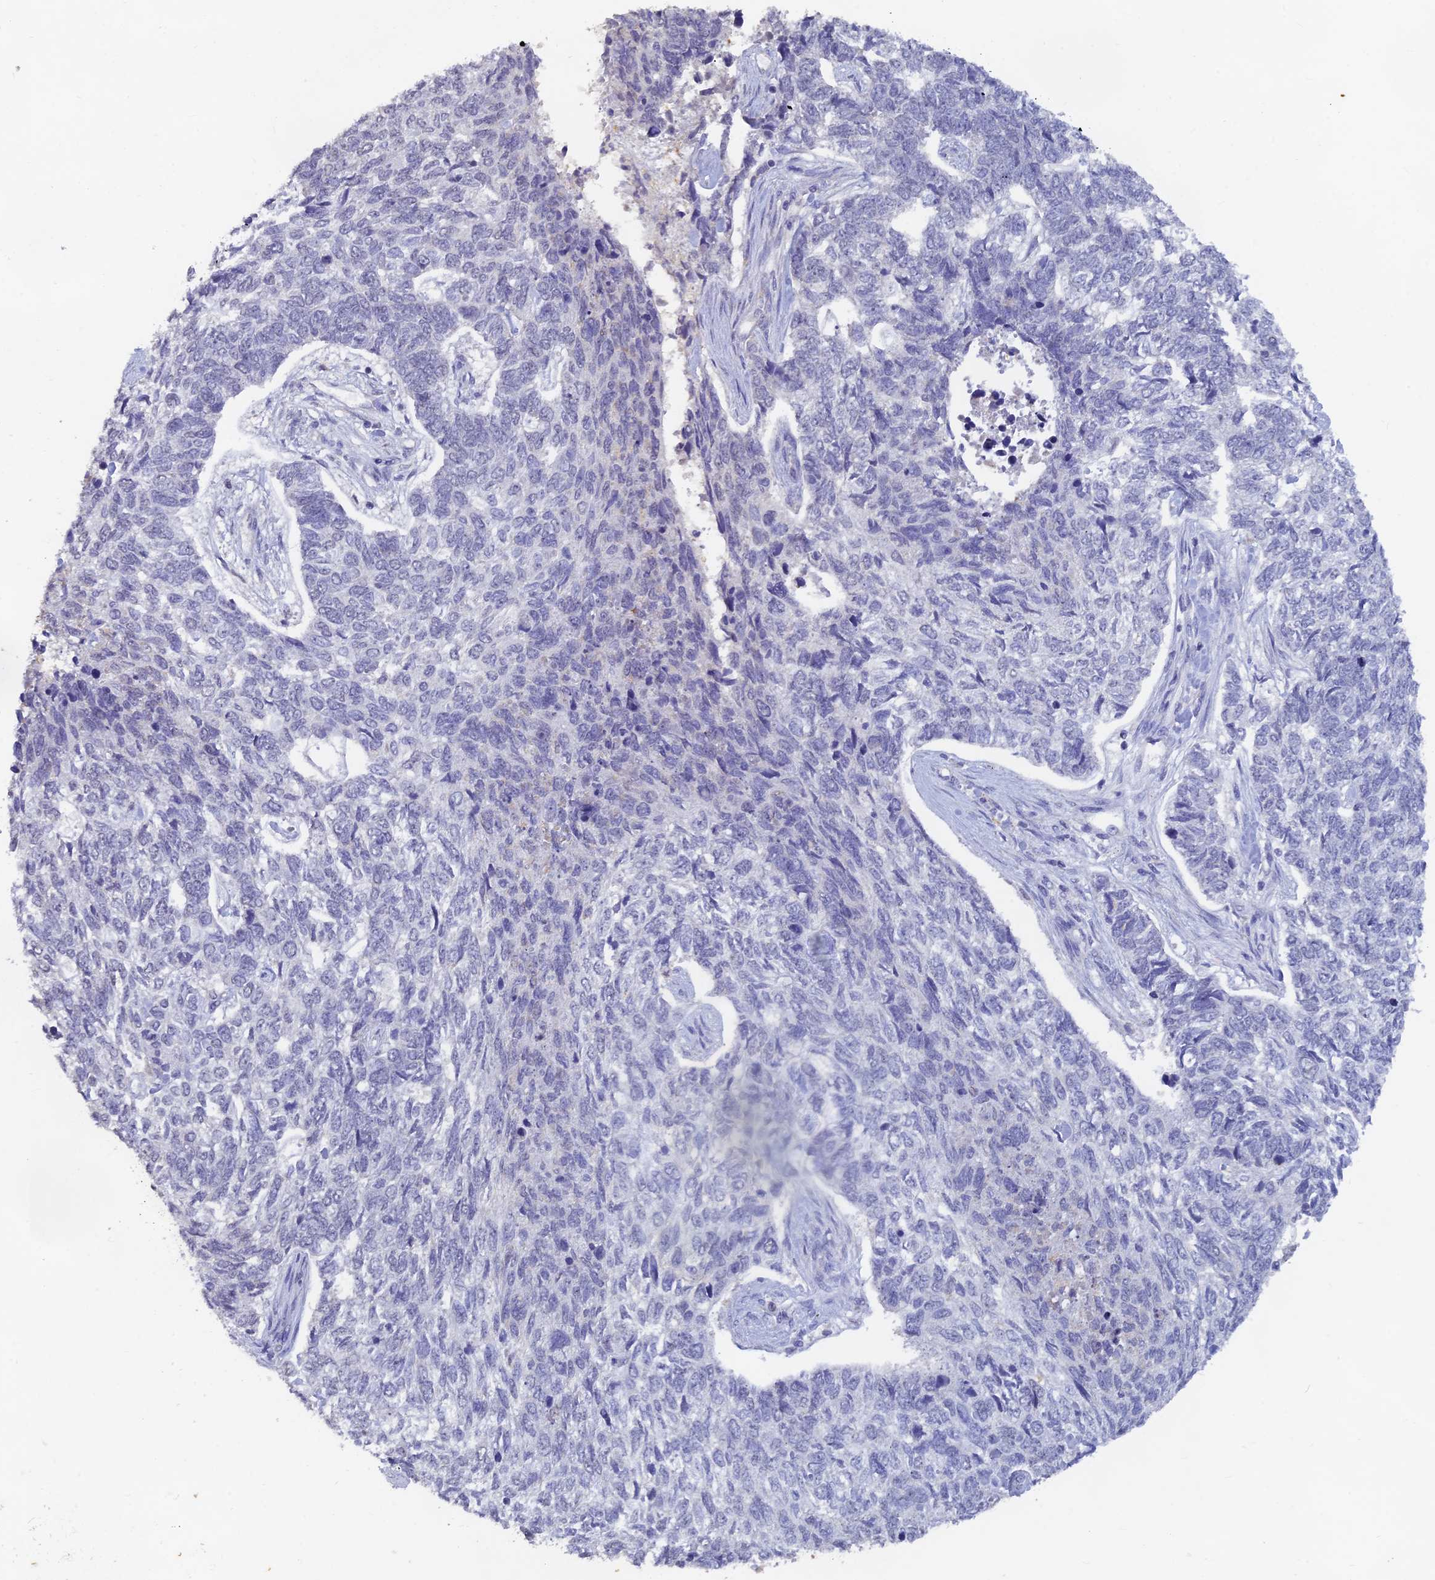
{"staining": {"intensity": "negative", "quantity": "none", "location": "none"}, "tissue": "skin cancer", "cell_type": "Tumor cells", "image_type": "cancer", "snomed": [{"axis": "morphology", "description": "Basal cell carcinoma"}, {"axis": "topography", "description": "Skin"}], "caption": "There is no significant staining in tumor cells of skin basal cell carcinoma.", "gene": "LRIF1", "patient": {"sex": "female", "age": 65}}